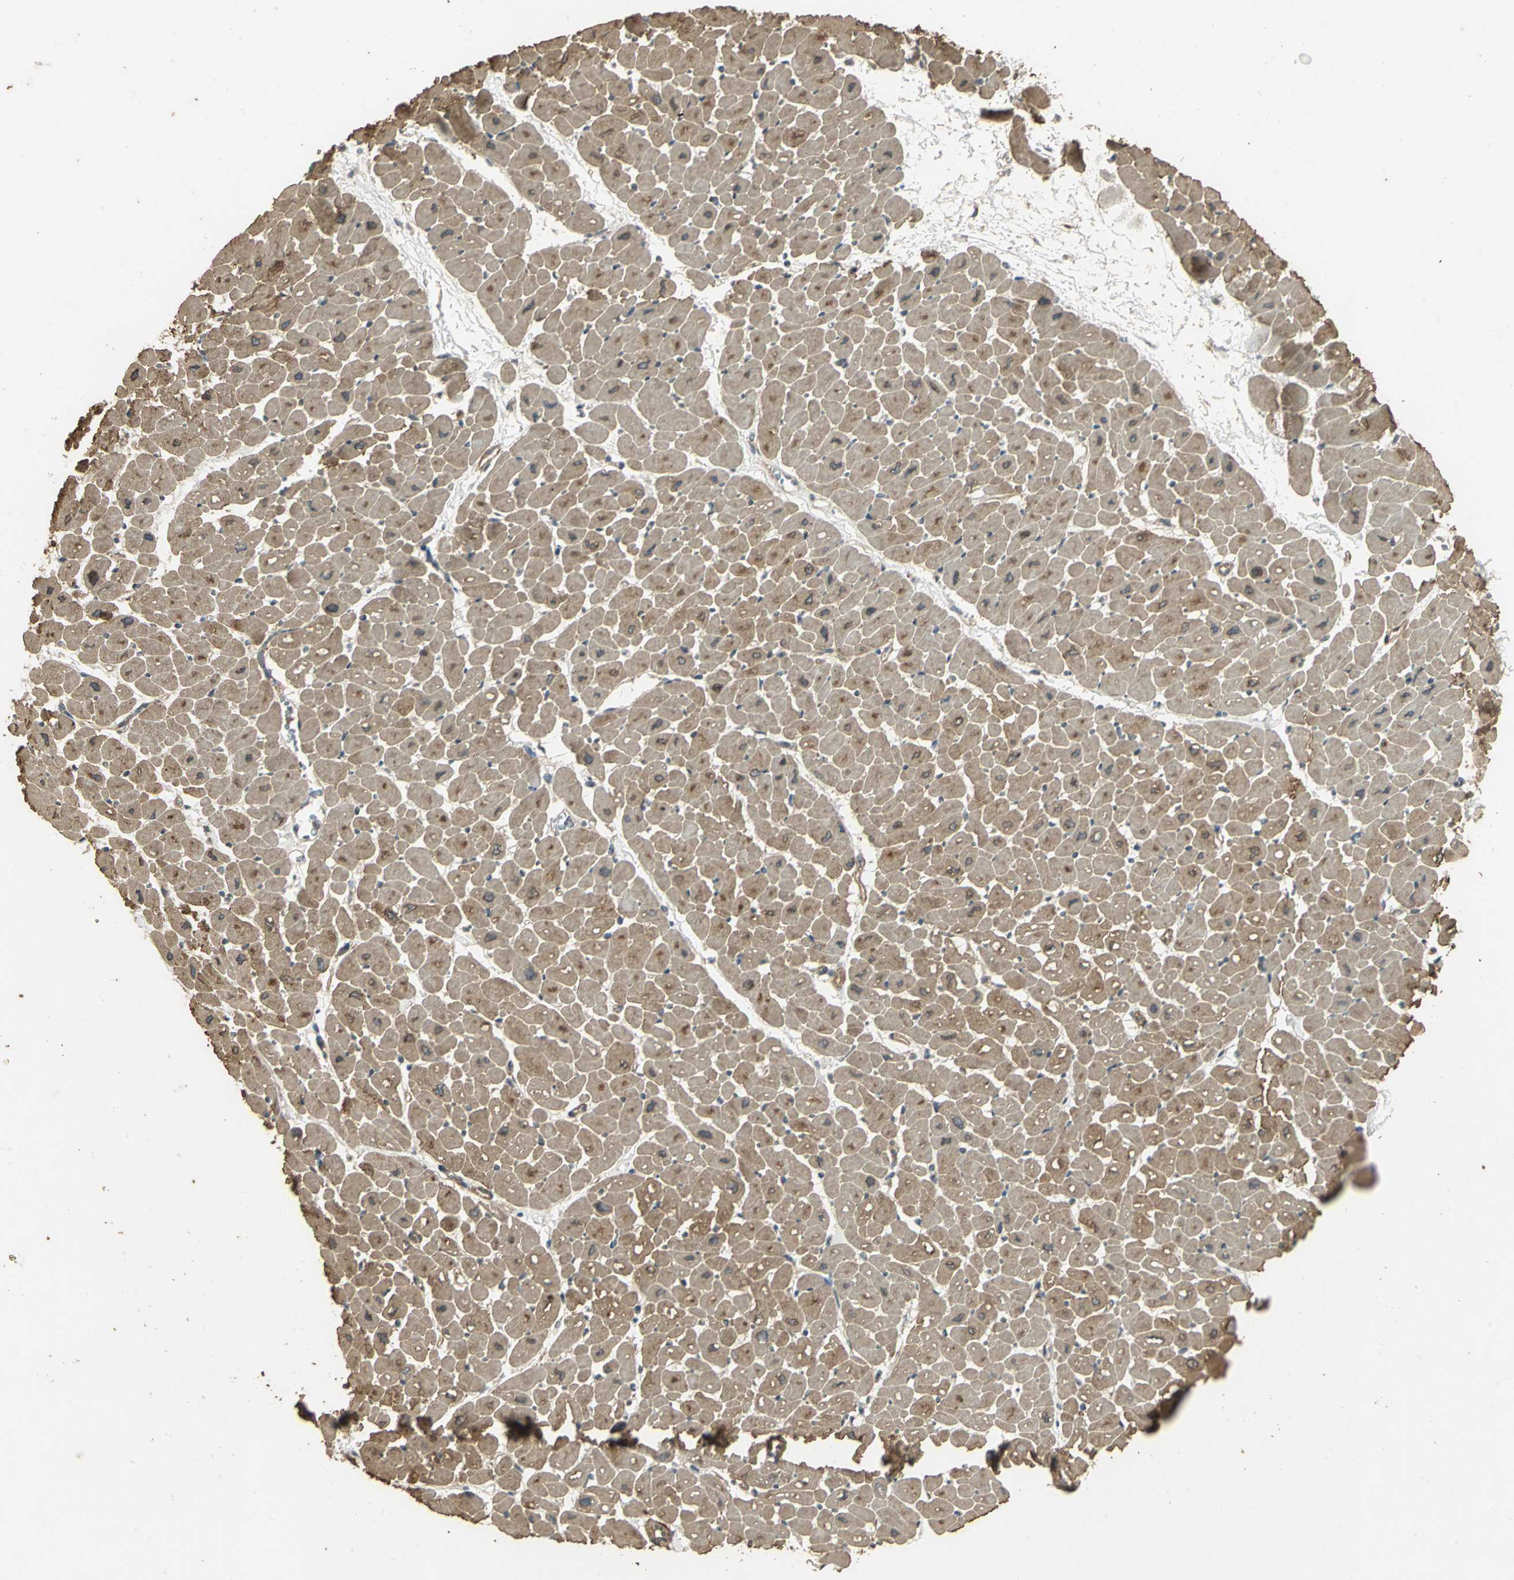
{"staining": {"intensity": "strong", "quantity": ">75%", "location": "cytoplasmic/membranous"}, "tissue": "heart muscle", "cell_type": "Cardiomyocytes", "image_type": "normal", "snomed": [{"axis": "morphology", "description": "Normal tissue, NOS"}, {"axis": "topography", "description": "Heart"}], "caption": "The photomicrograph demonstrates immunohistochemical staining of benign heart muscle. There is strong cytoplasmic/membranous expression is identified in approximately >75% of cardiomyocytes. Nuclei are stained in blue.", "gene": "KANK1", "patient": {"sex": "male", "age": 45}}